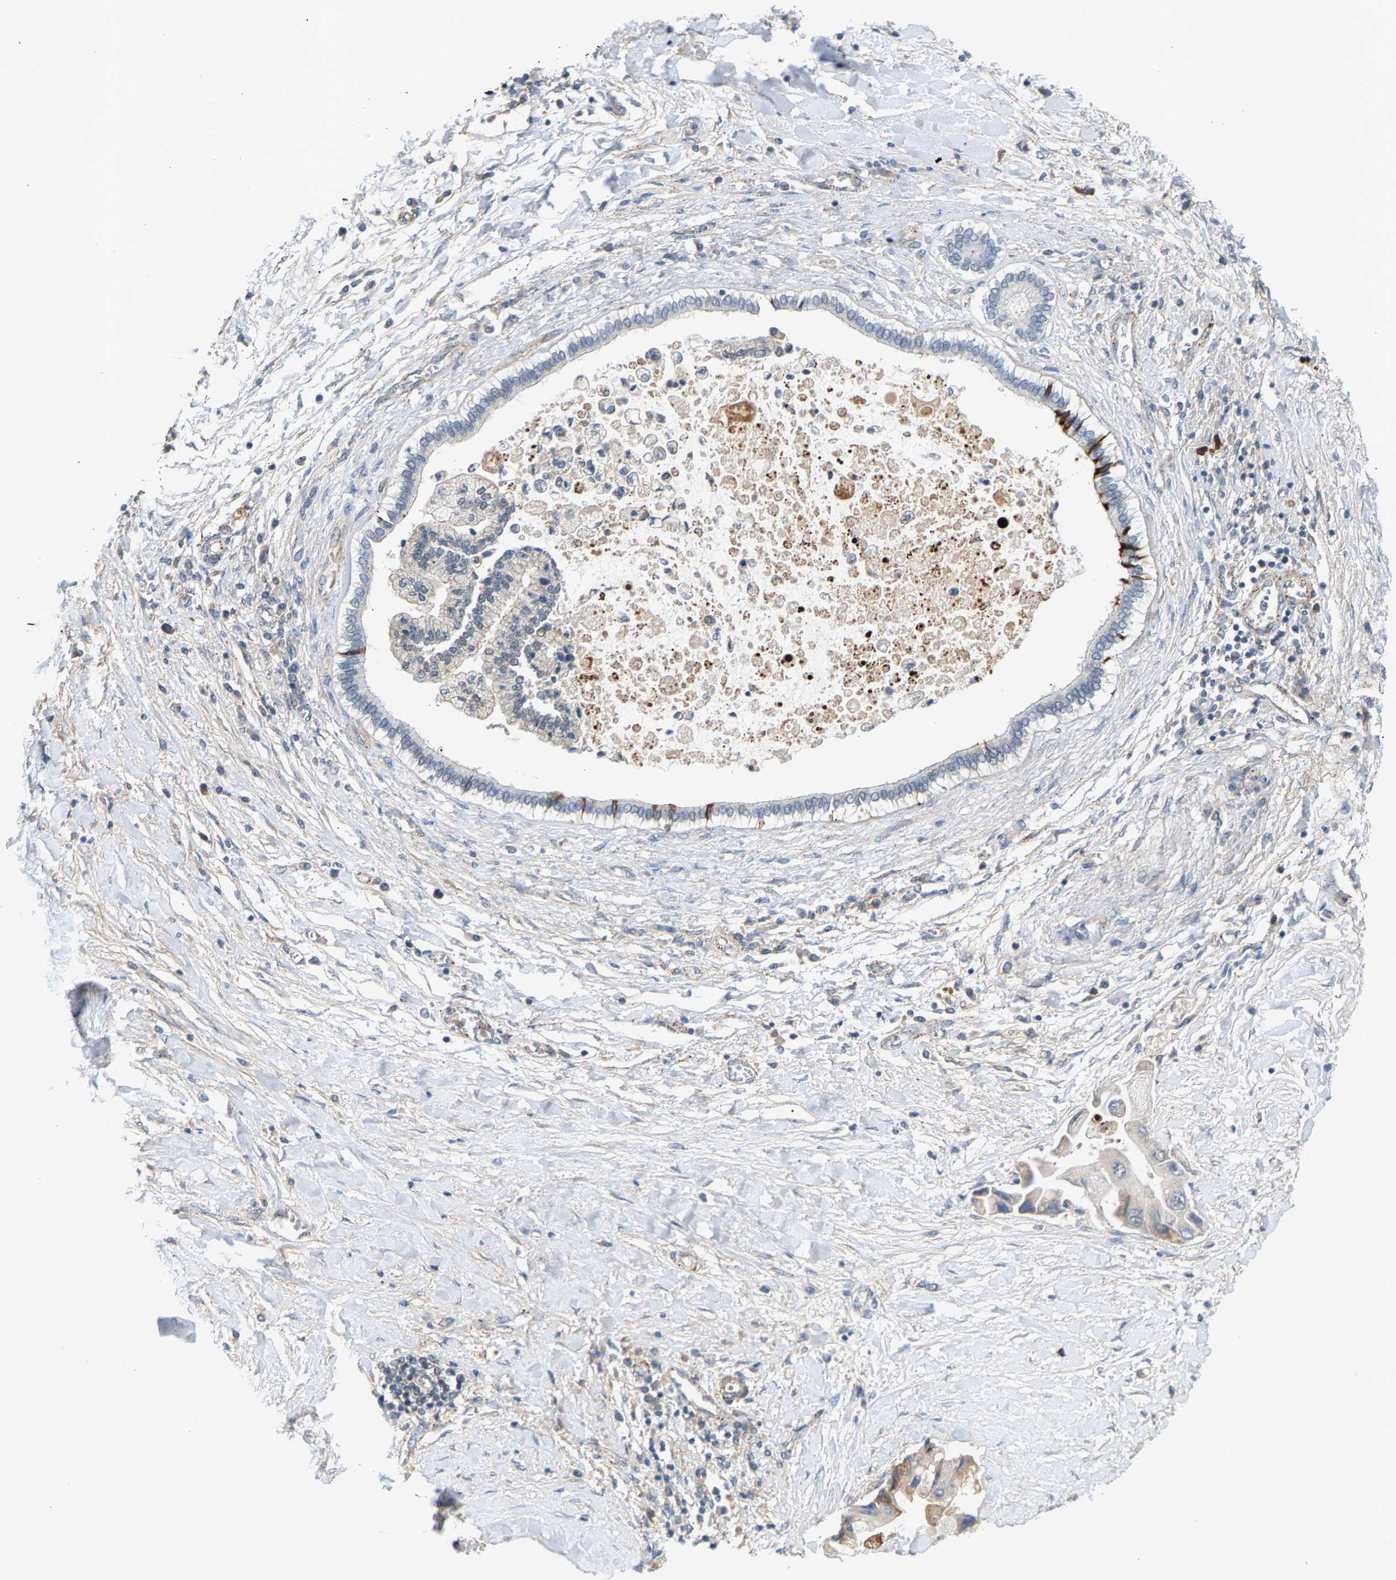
{"staining": {"intensity": "weak", "quantity": "<25%", "location": "cytoplasmic/membranous"}, "tissue": "liver cancer", "cell_type": "Tumor cells", "image_type": "cancer", "snomed": [{"axis": "morphology", "description": "Cholangiocarcinoma"}, {"axis": "topography", "description": "Liver"}], "caption": "Liver cancer (cholangiocarcinoma) stained for a protein using immunohistochemistry (IHC) reveals no positivity tumor cells.", "gene": "KRTAP27-1", "patient": {"sex": "male", "age": 50}}